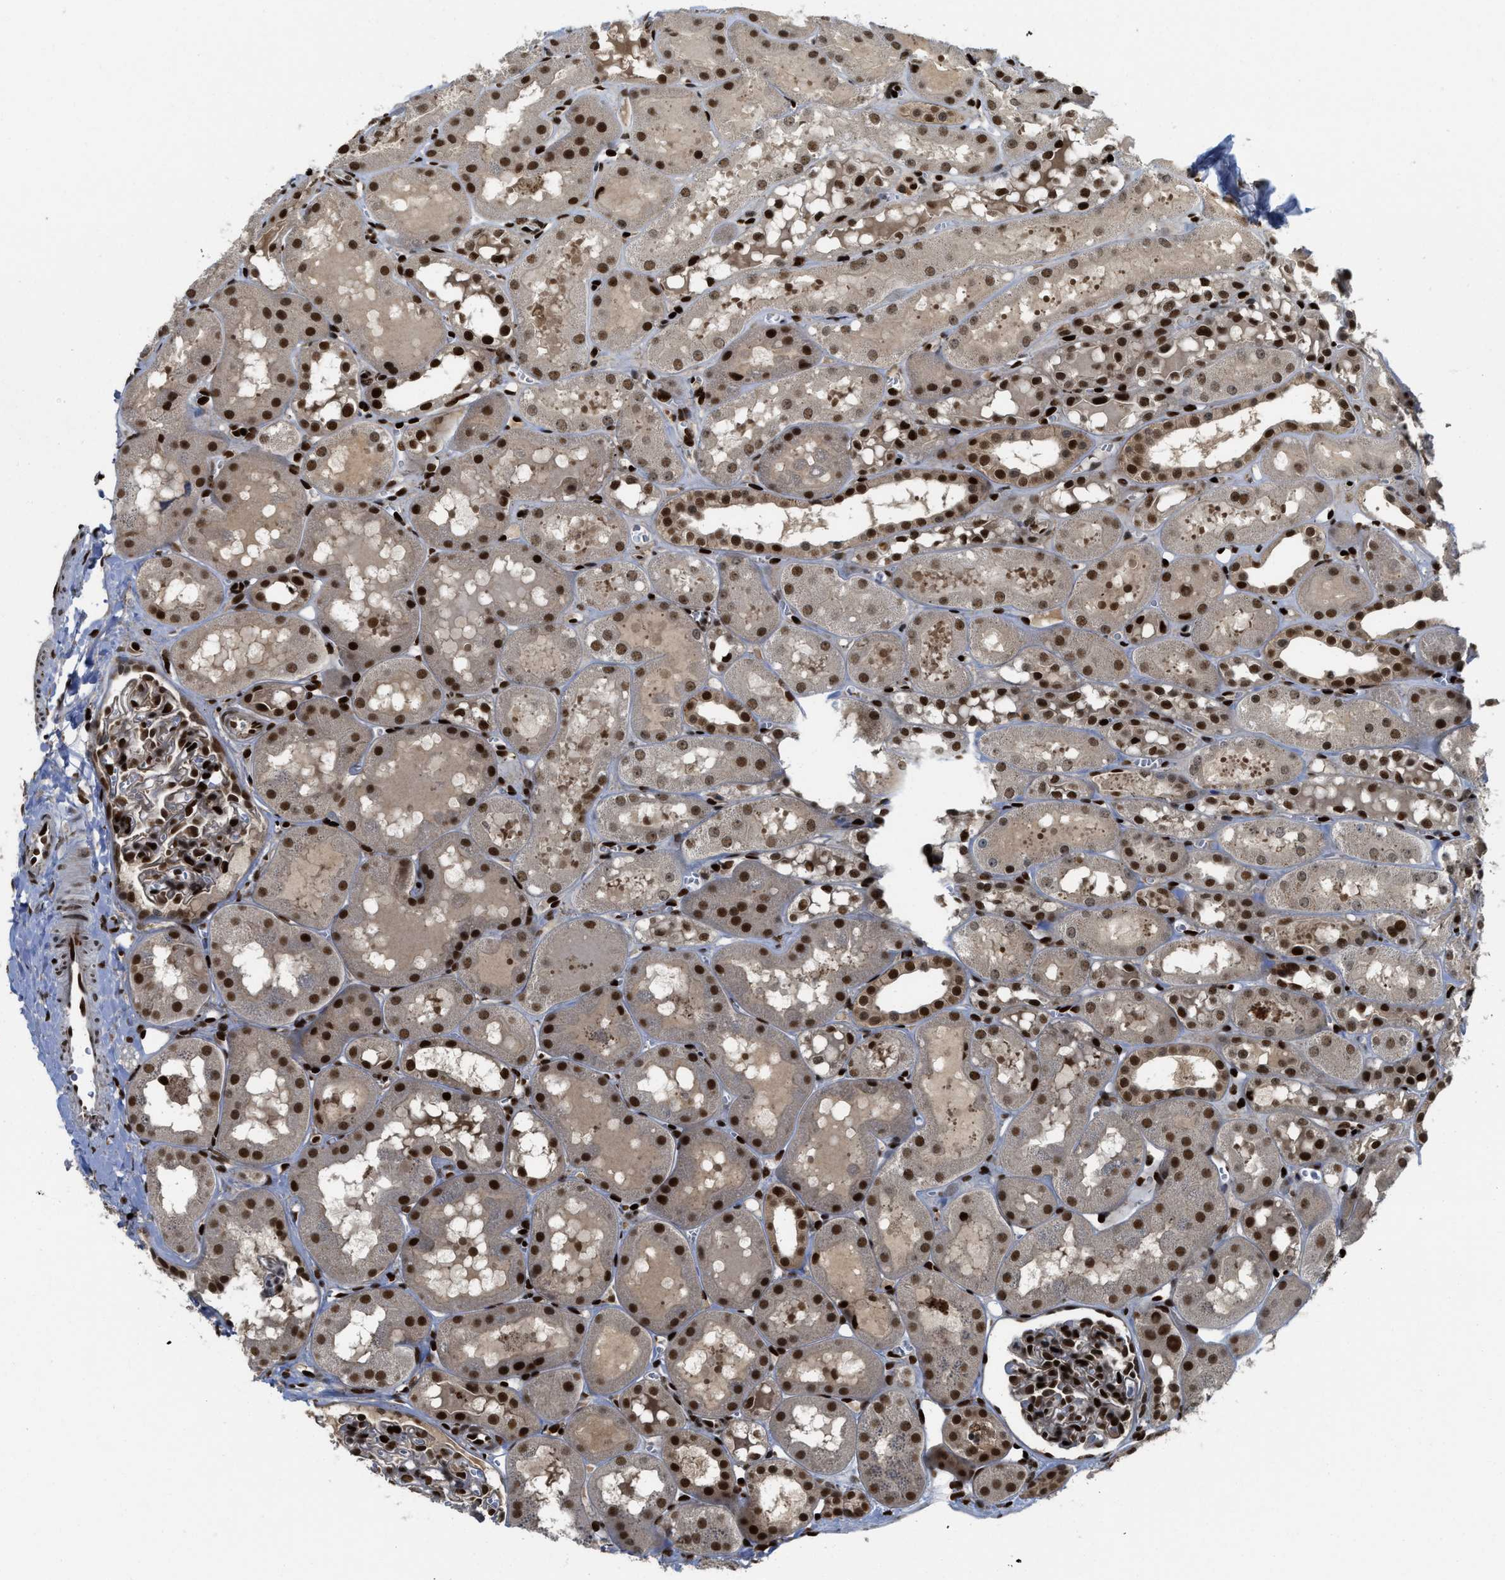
{"staining": {"intensity": "strong", "quantity": ">75%", "location": "nuclear"}, "tissue": "kidney", "cell_type": "Cells in glomeruli", "image_type": "normal", "snomed": [{"axis": "morphology", "description": "Normal tissue, NOS"}, {"axis": "topography", "description": "Kidney"}, {"axis": "topography", "description": "Urinary bladder"}], "caption": "This micrograph exhibits immunohistochemistry staining of benign human kidney, with high strong nuclear expression in approximately >75% of cells in glomeruli.", "gene": "RFX5", "patient": {"sex": "male", "age": 16}}